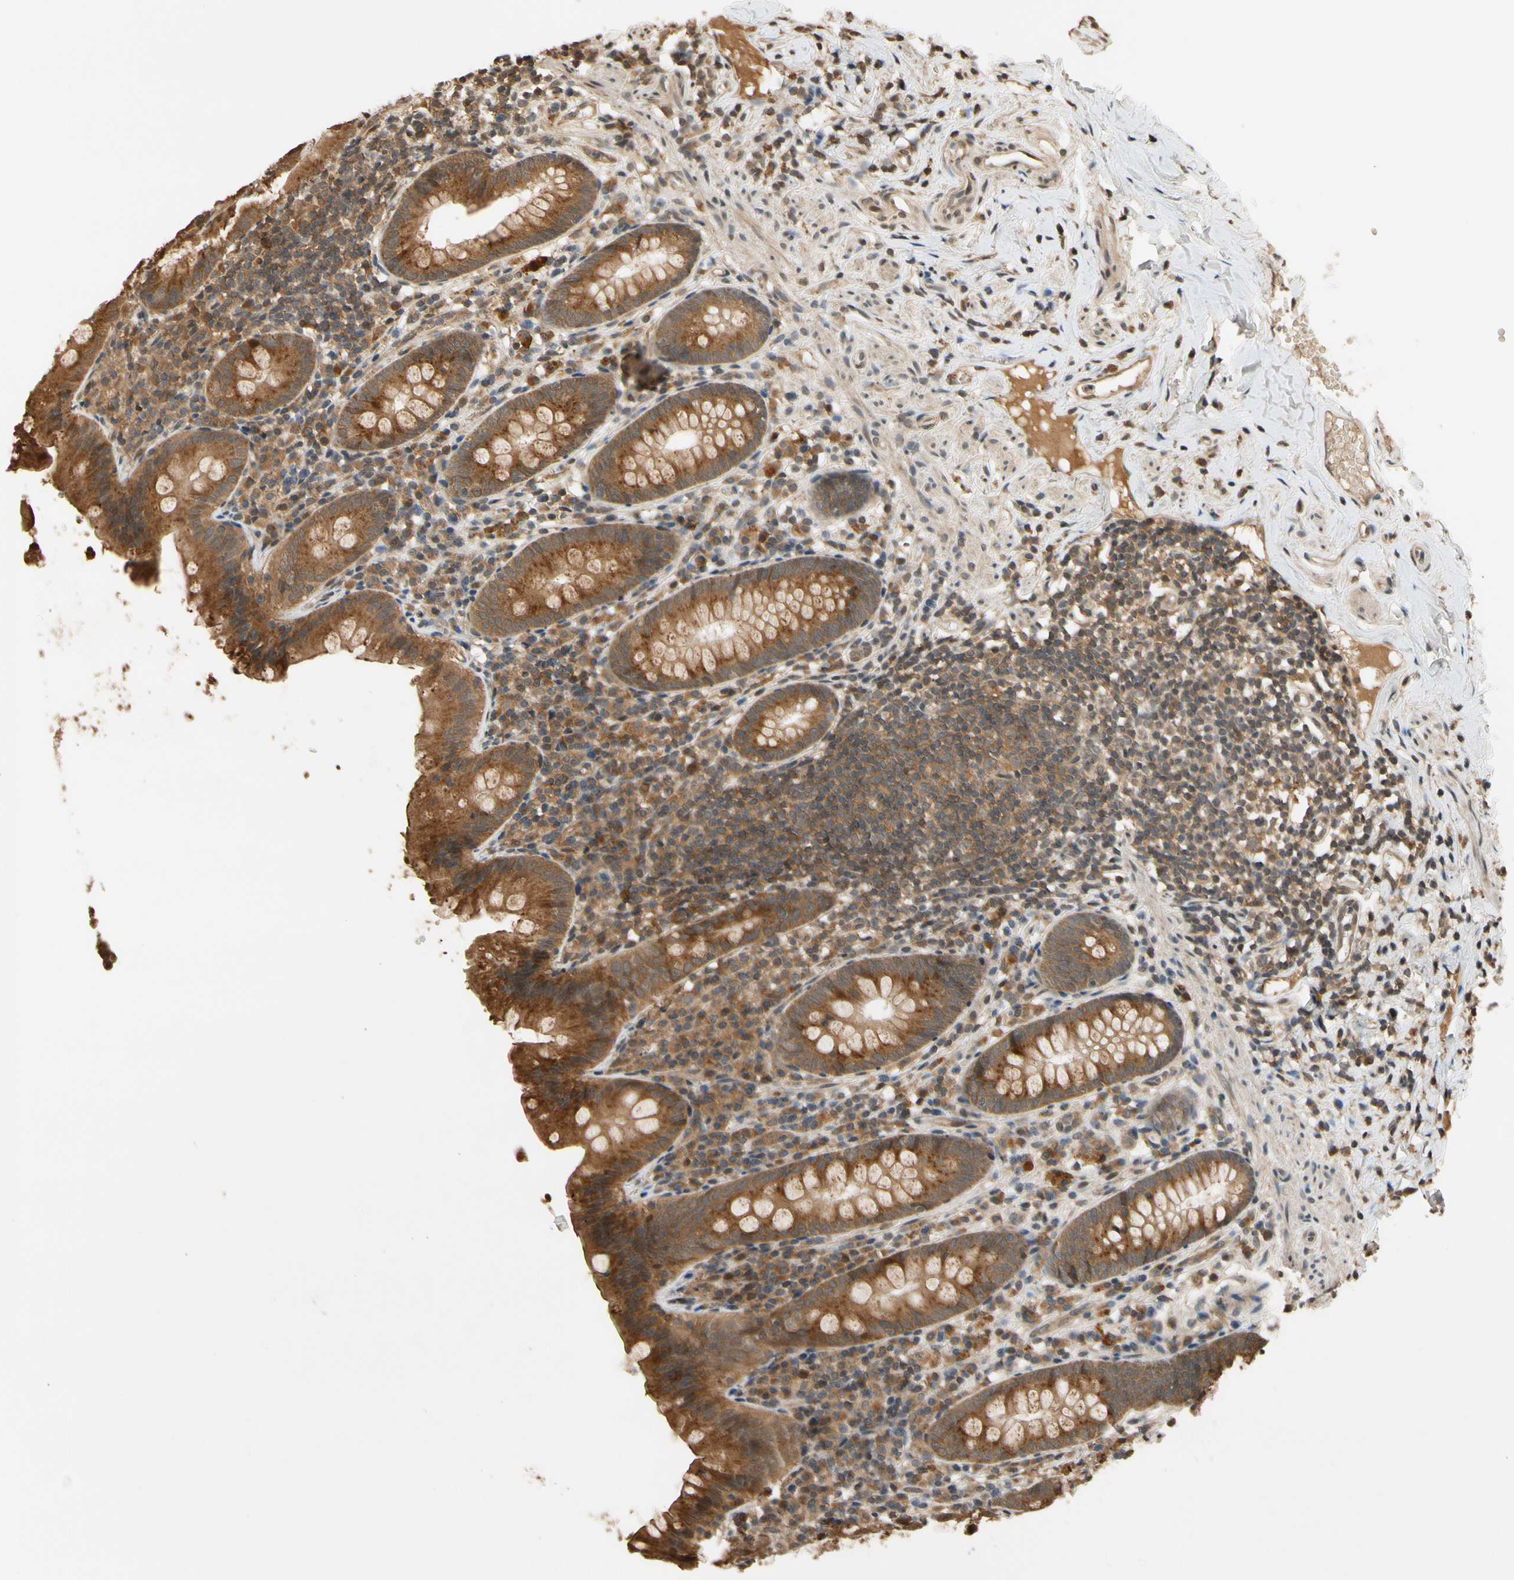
{"staining": {"intensity": "strong", "quantity": ">75%", "location": "cytoplasmic/membranous"}, "tissue": "appendix", "cell_type": "Glandular cells", "image_type": "normal", "snomed": [{"axis": "morphology", "description": "Normal tissue, NOS"}, {"axis": "topography", "description": "Appendix"}], "caption": "Unremarkable appendix shows strong cytoplasmic/membranous staining in approximately >75% of glandular cells, visualized by immunohistochemistry. The staining was performed using DAB, with brown indicating positive protein expression. Nuclei are stained blue with hematoxylin.", "gene": "TMEM230", "patient": {"sex": "male", "age": 52}}